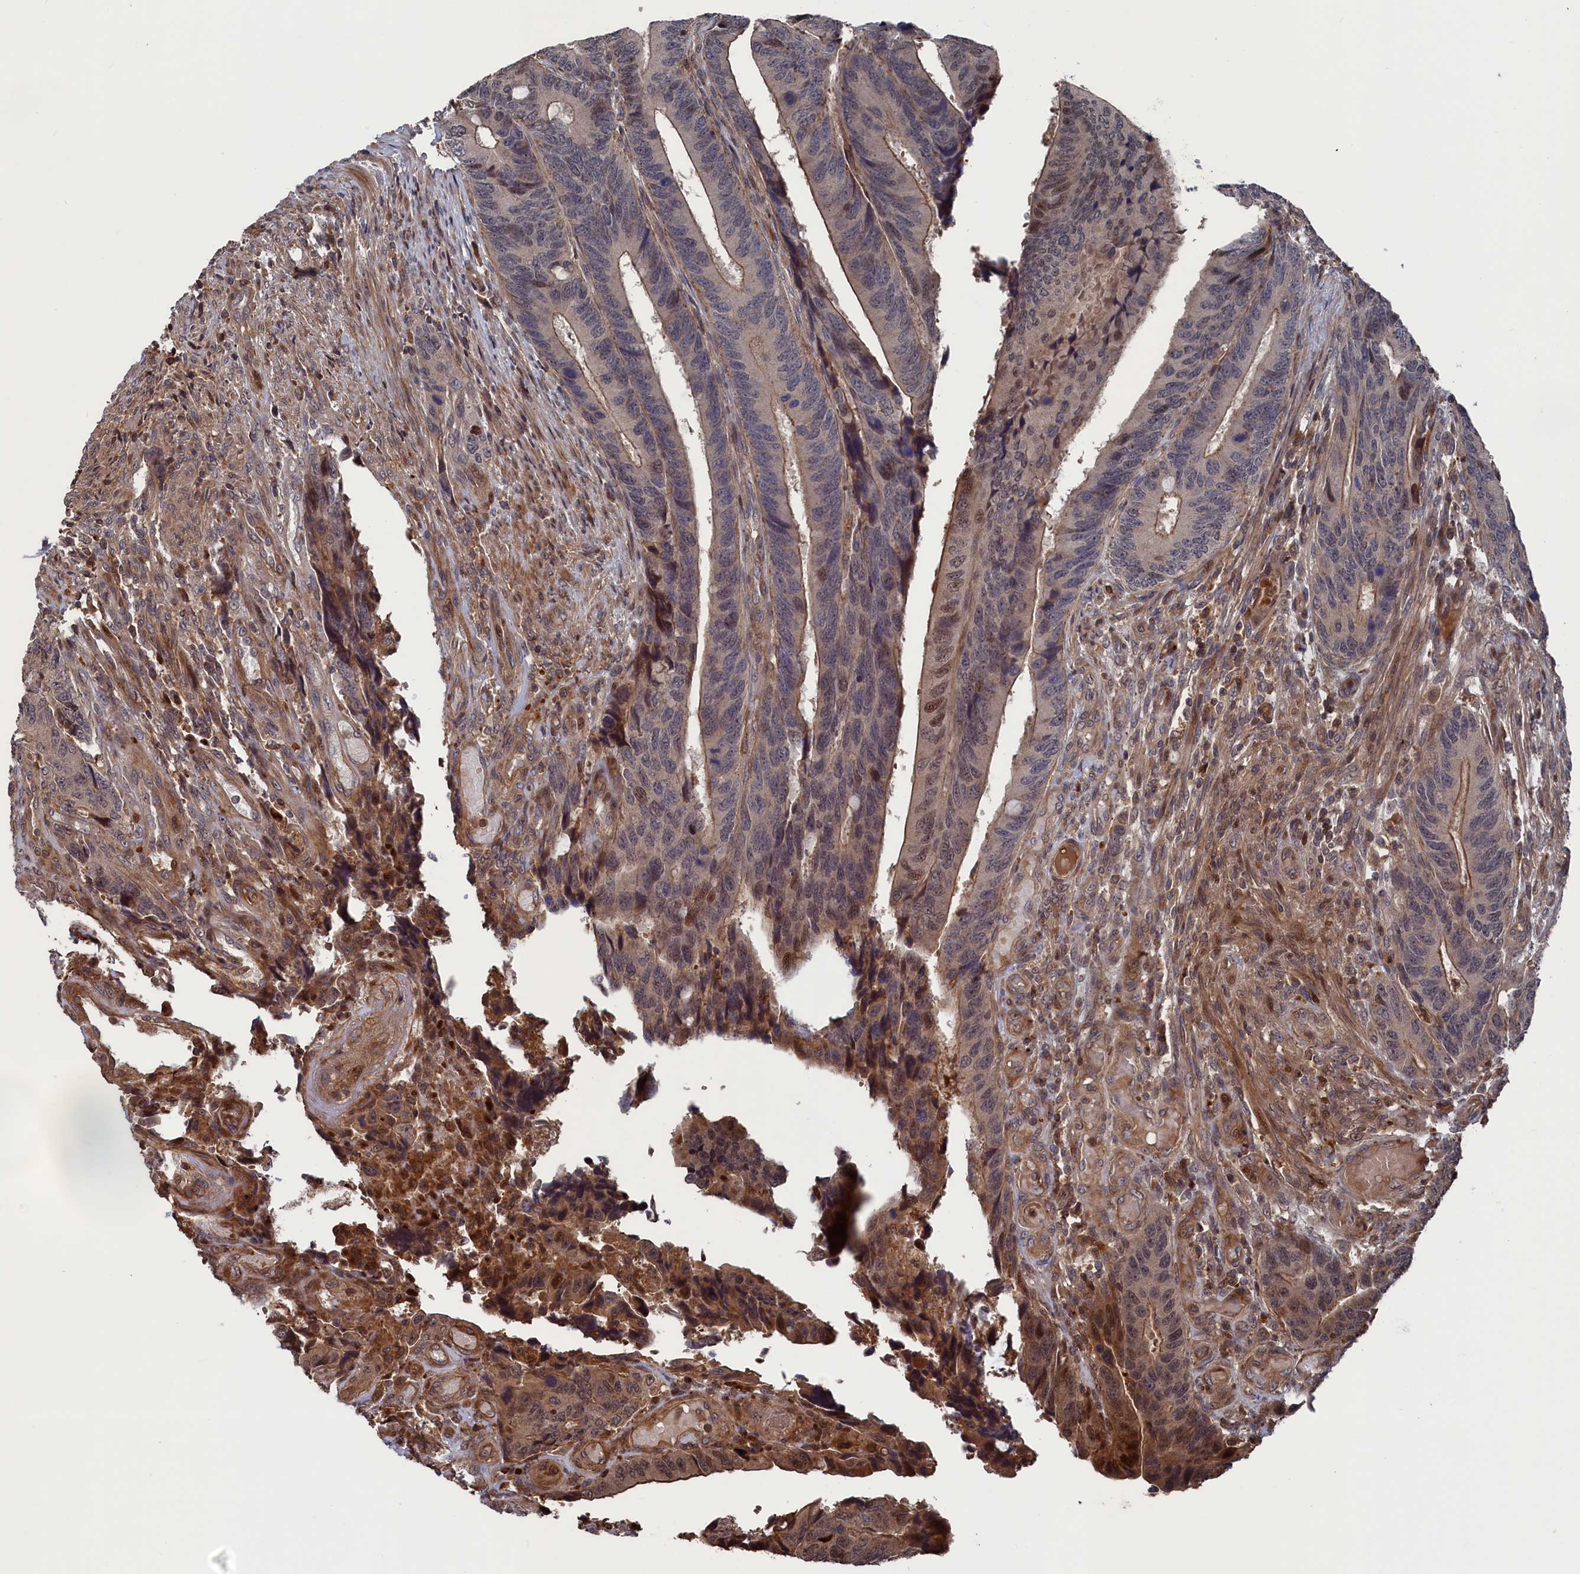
{"staining": {"intensity": "moderate", "quantity": "<25%", "location": "cytoplasmic/membranous,nuclear"}, "tissue": "colorectal cancer", "cell_type": "Tumor cells", "image_type": "cancer", "snomed": [{"axis": "morphology", "description": "Adenocarcinoma, NOS"}, {"axis": "topography", "description": "Colon"}], "caption": "Protein expression analysis of colorectal cancer (adenocarcinoma) exhibits moderate cytoplasmic/membranous and nuclear staining in approximately <25% of tumor cells.", "gene": "PLA2G15", "patient": {"sex": "male", "age": 87}}